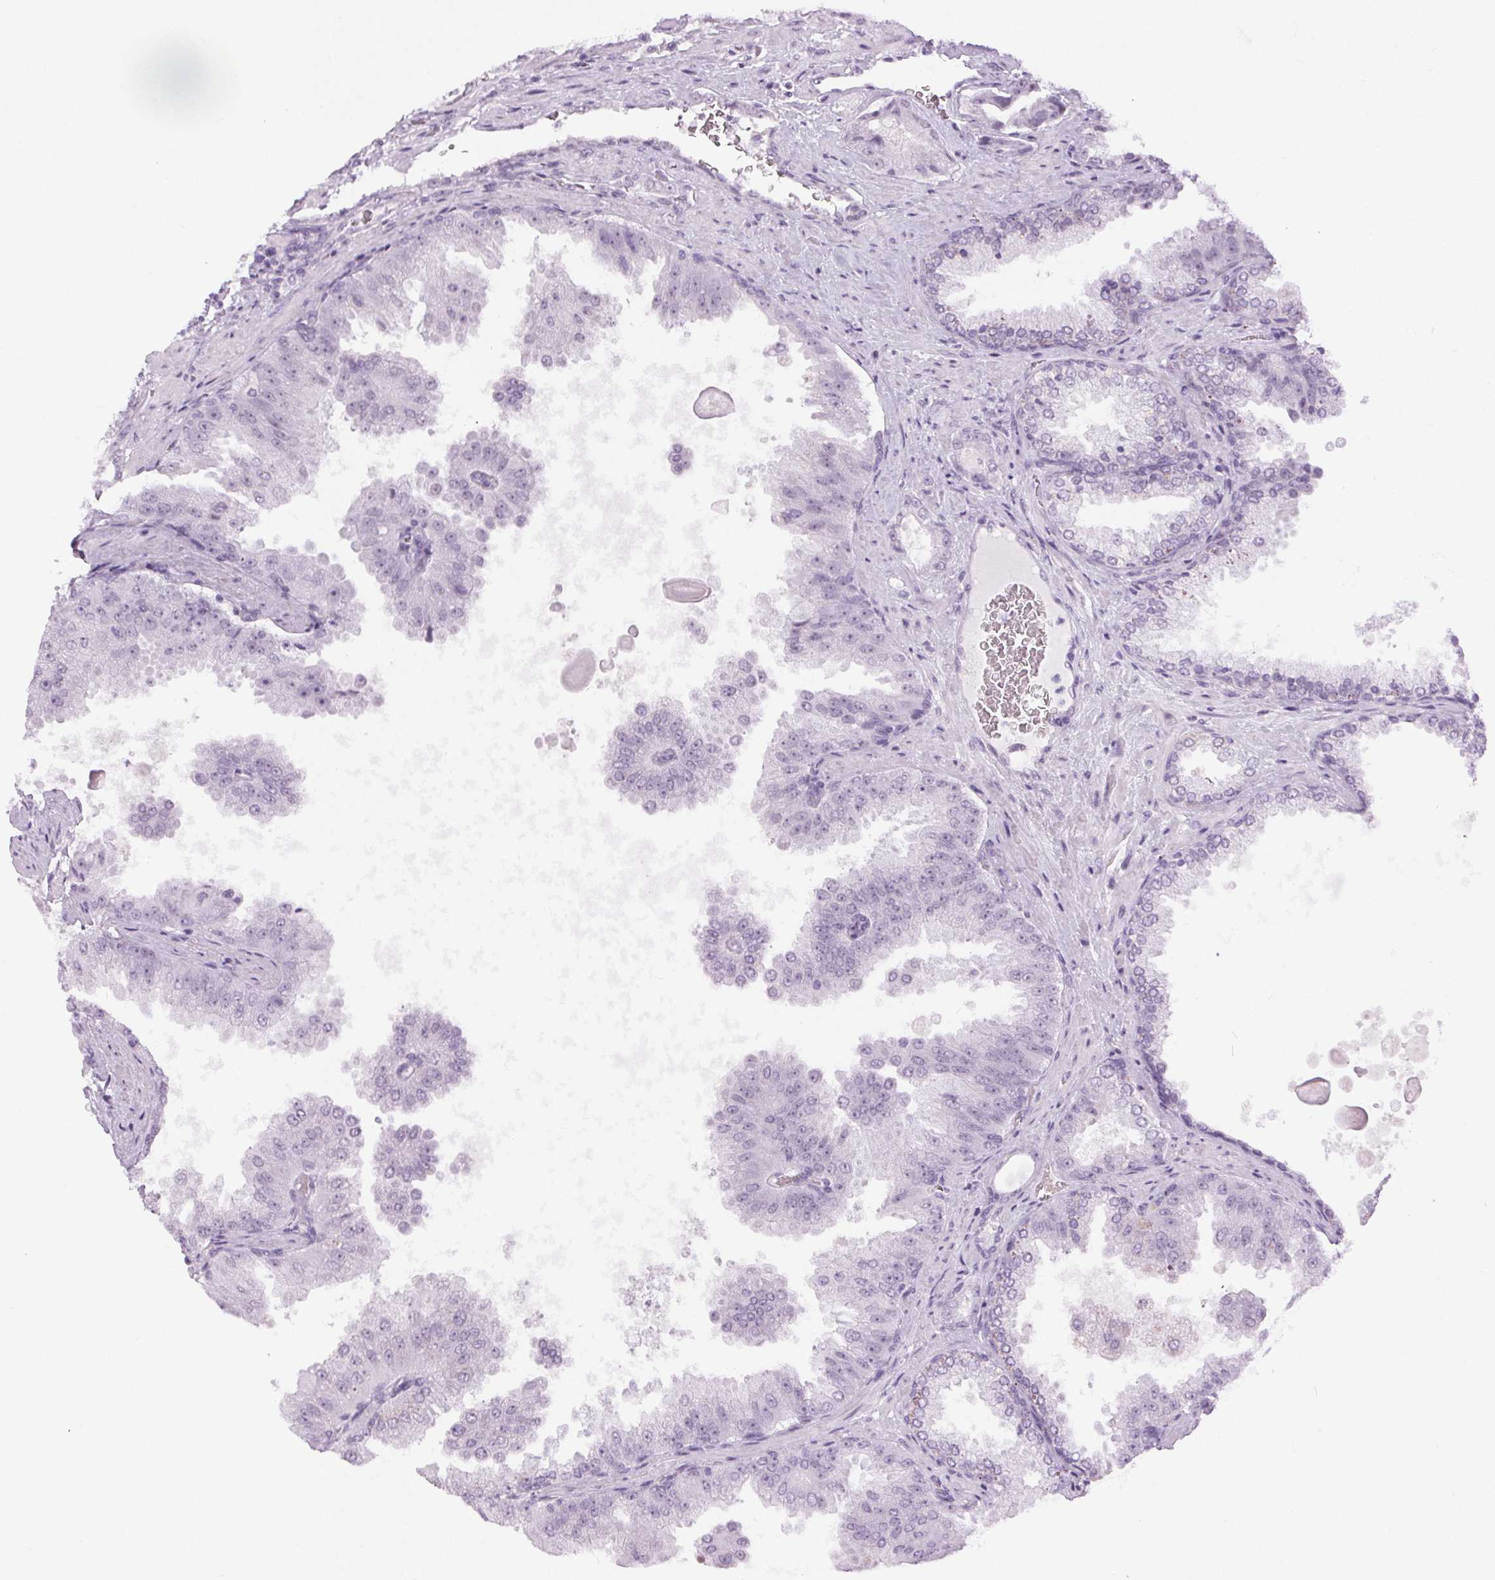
{"staining": {"intensity": "negative", "quantity": "none", "location": "none"}, "tissue": "prostate cancer", "cell_type": "Tumor cells", "image_type": "cancer", "snomed": [{"axis": "morphology", "description": "Adenocarcinoma, Low grade"}, {"axis": "topography", "description": "Prostate"}], "caption": "This is a micrograph of immunohistochemistry staining of adenocarcinoma (low-grade) (prostate), which shows no expression in tumor cells. The staining was performed using DAB to visualize the protein expression in brown, while the nuclei were stained in blue with hematoxylin (Magnification: 20x).", "gene": "BEND2", "patient": {"sex": "male", "age": 67}}